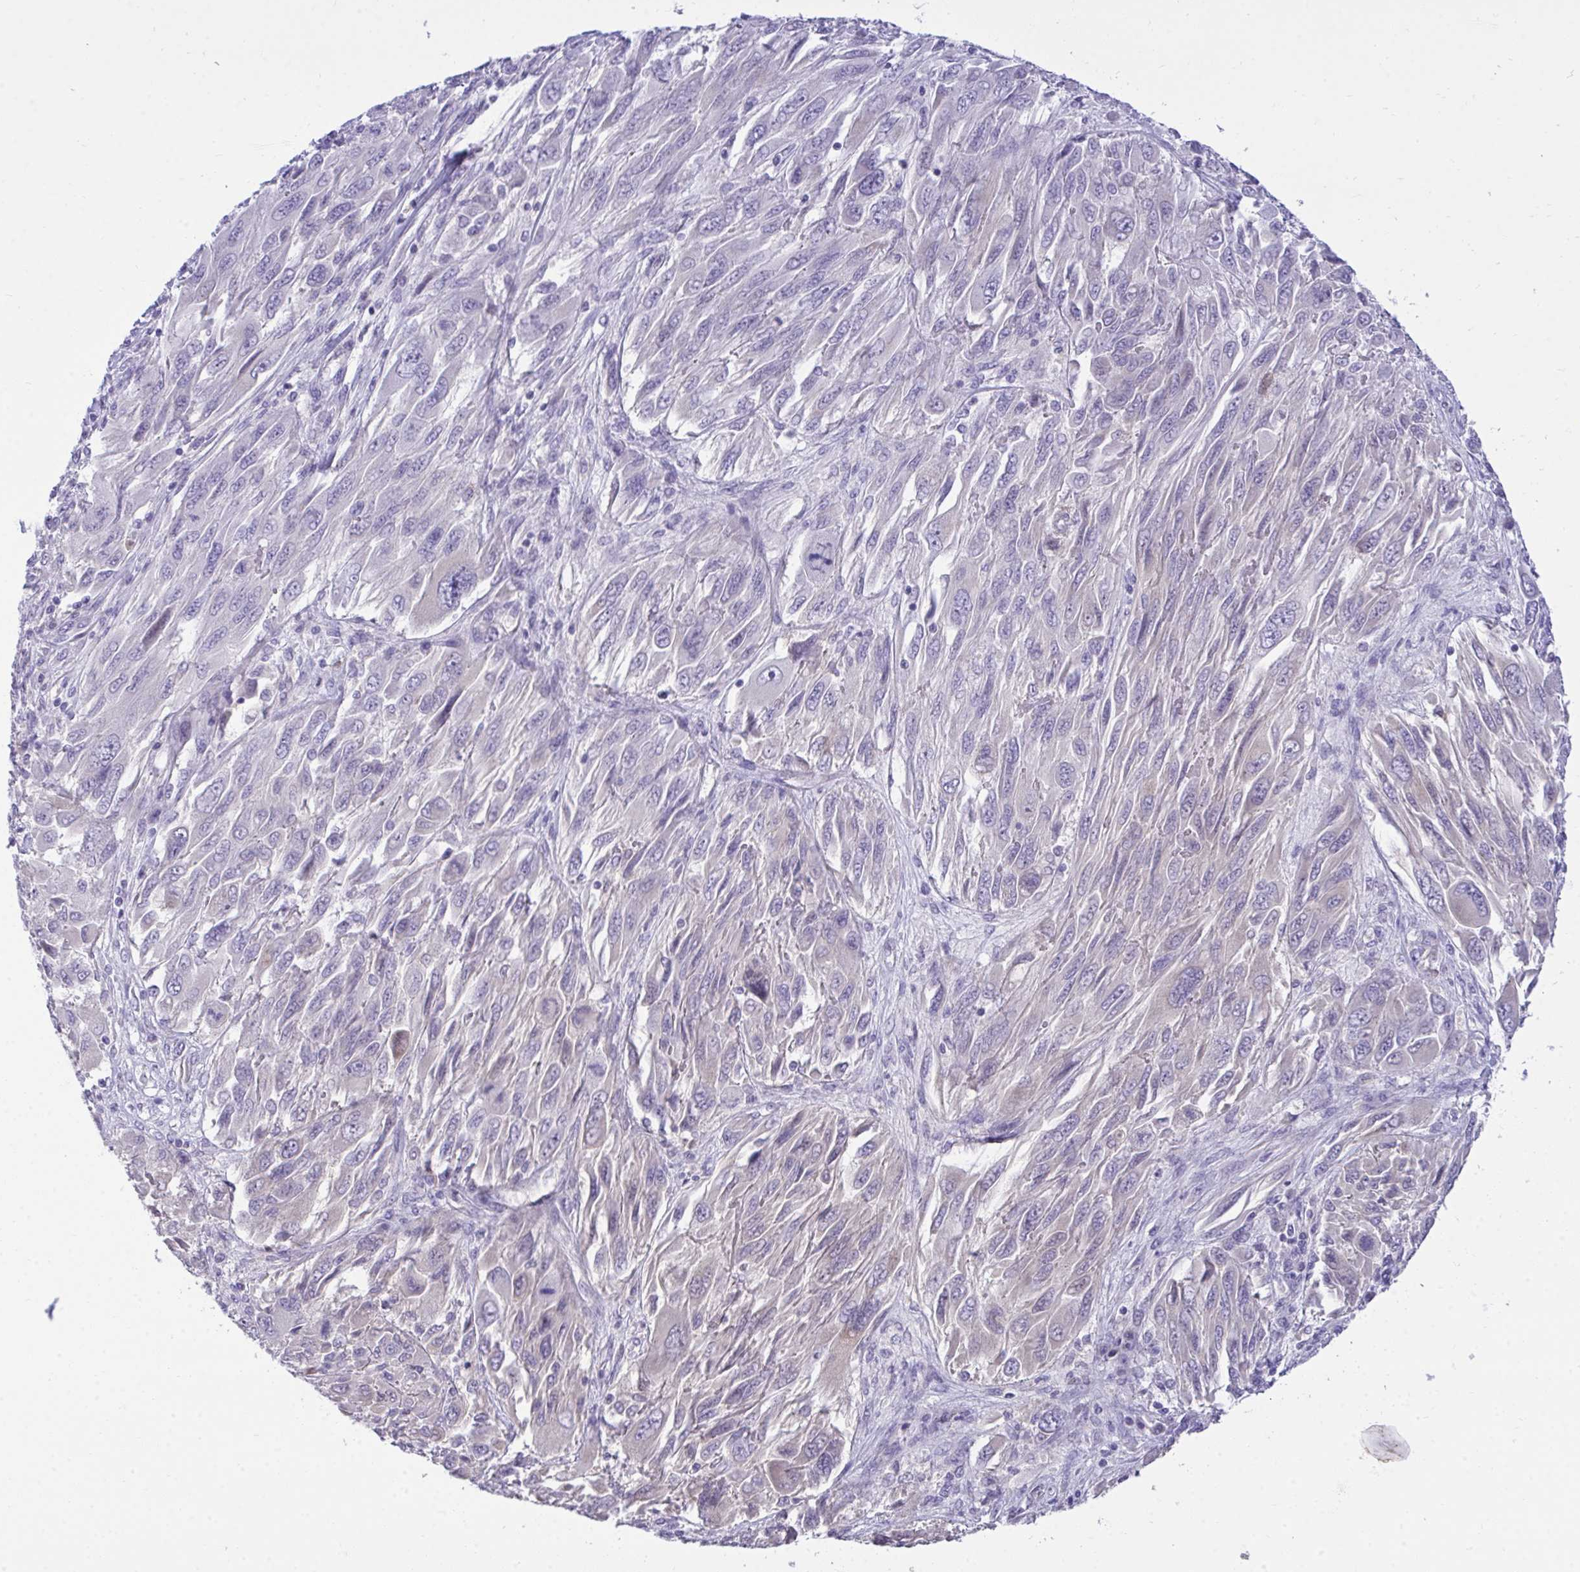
{"staining": {"intensity": "negative", "quantity": "none", "location": "none"}, "tissue": "melanoma", "cell_type": "Tumor cells", "image_type": "cancer", "snomed": [{"axis": "morphology", "description": "Malignant melanoma, NOS"}, {"axis": "topography", "description": "Skin"}], "caption": "The histopathology image exhibits no staining of tumor cells in melanoma.", "gene": "TMCO5A", "patient": {"sex": "female", "age": 91}}